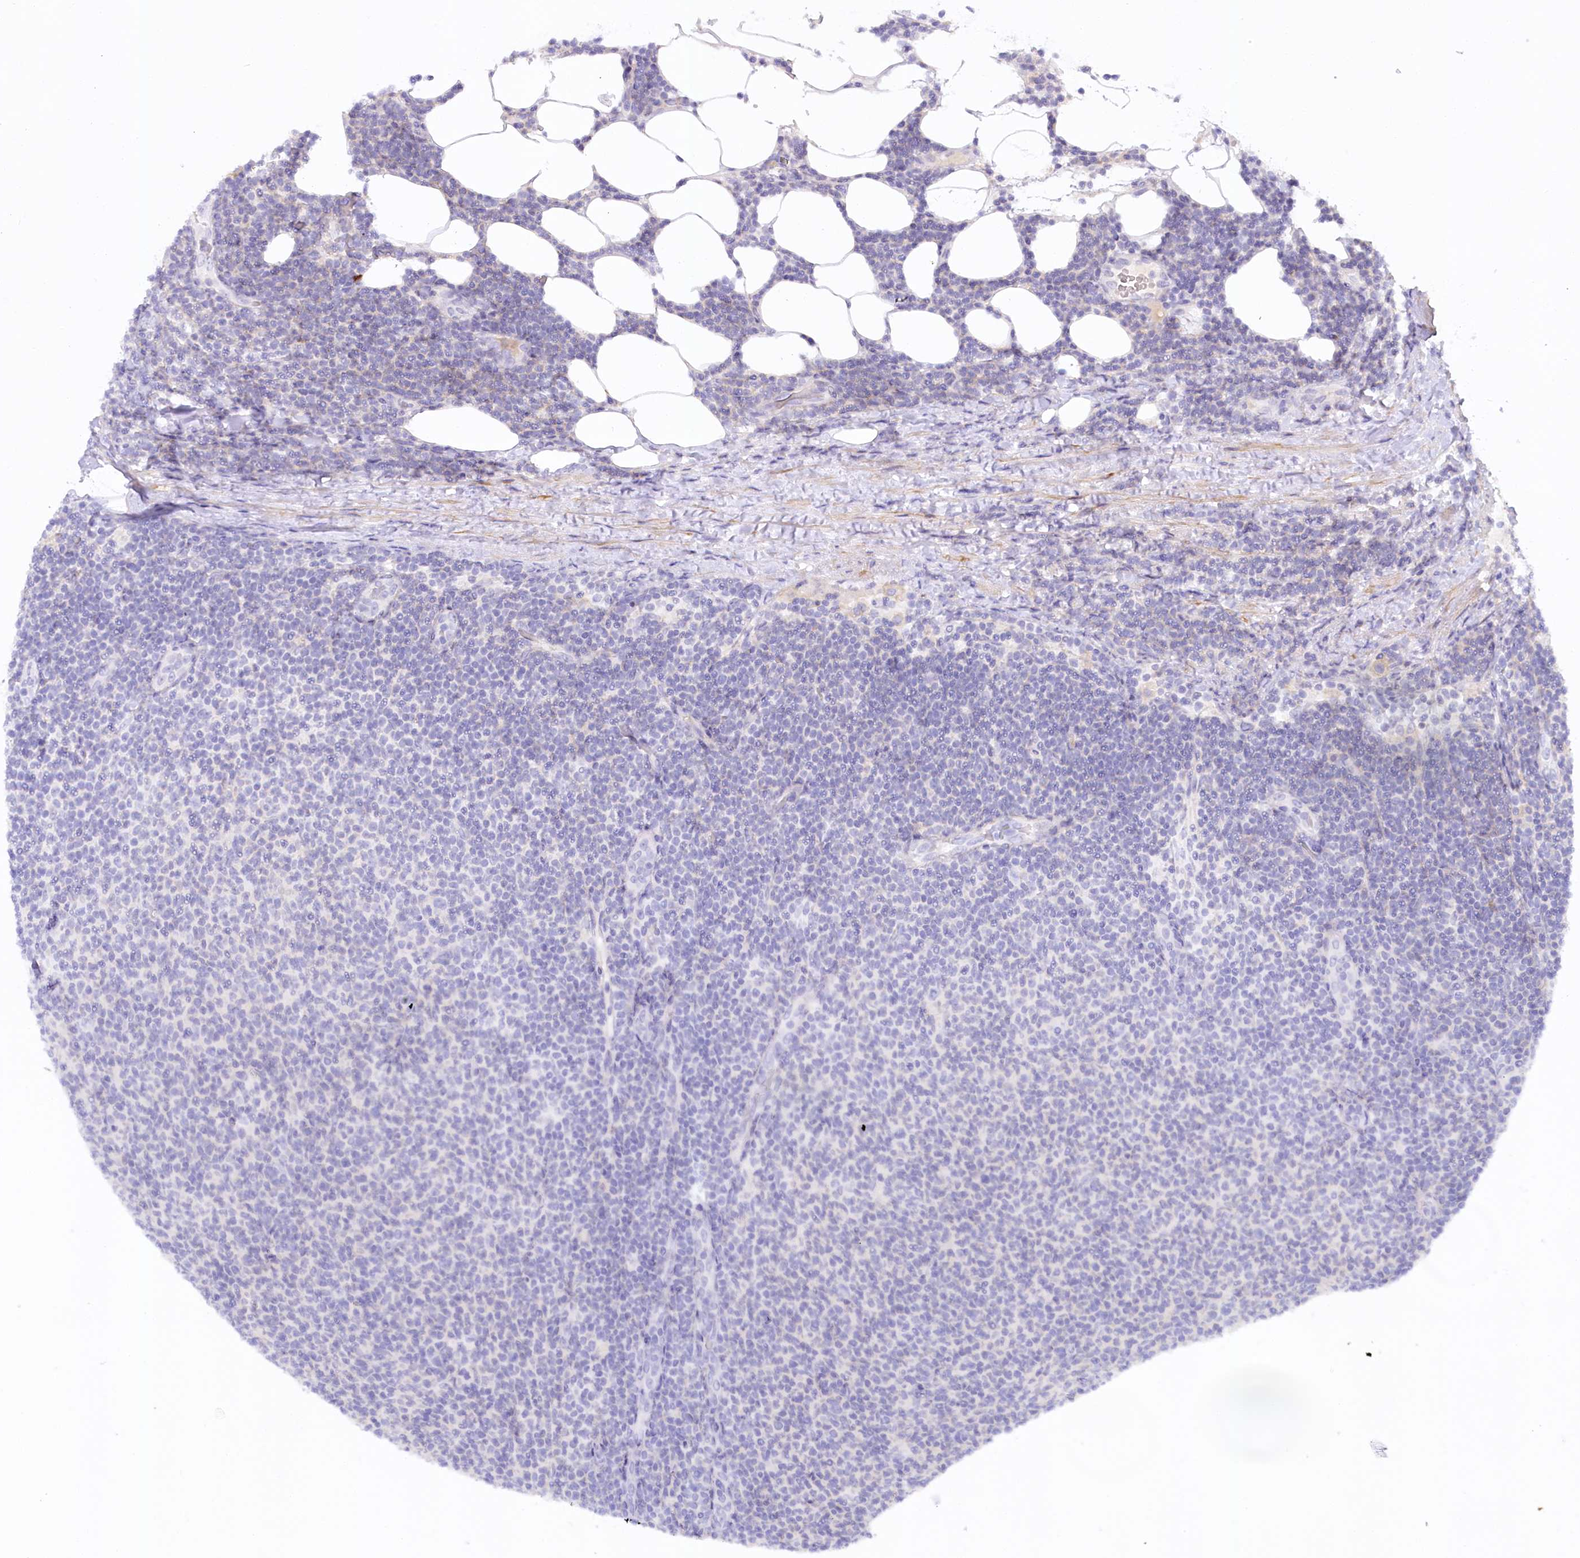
{"staining": {"intensity": "negative", "quantity": "none", "location": "none"}, "tissue": "lymphoma", "cell_type": "Tumor cells", "image_type": "cancer", "snomed": [{"axis": "morphology", "description": "Malignant lymphoma, non-Hodgkin's type, Low grade"}, {"axis": "topography", "description": "Lymph node"}], "caption": "DAB (3,3'-diaminobenzidine) immunohistochemical staining of lymphoma demonstrates no significant staining in tumor cells.", "gene": "MYOZ1", "patient": {"sex": "male", "age": 66}}